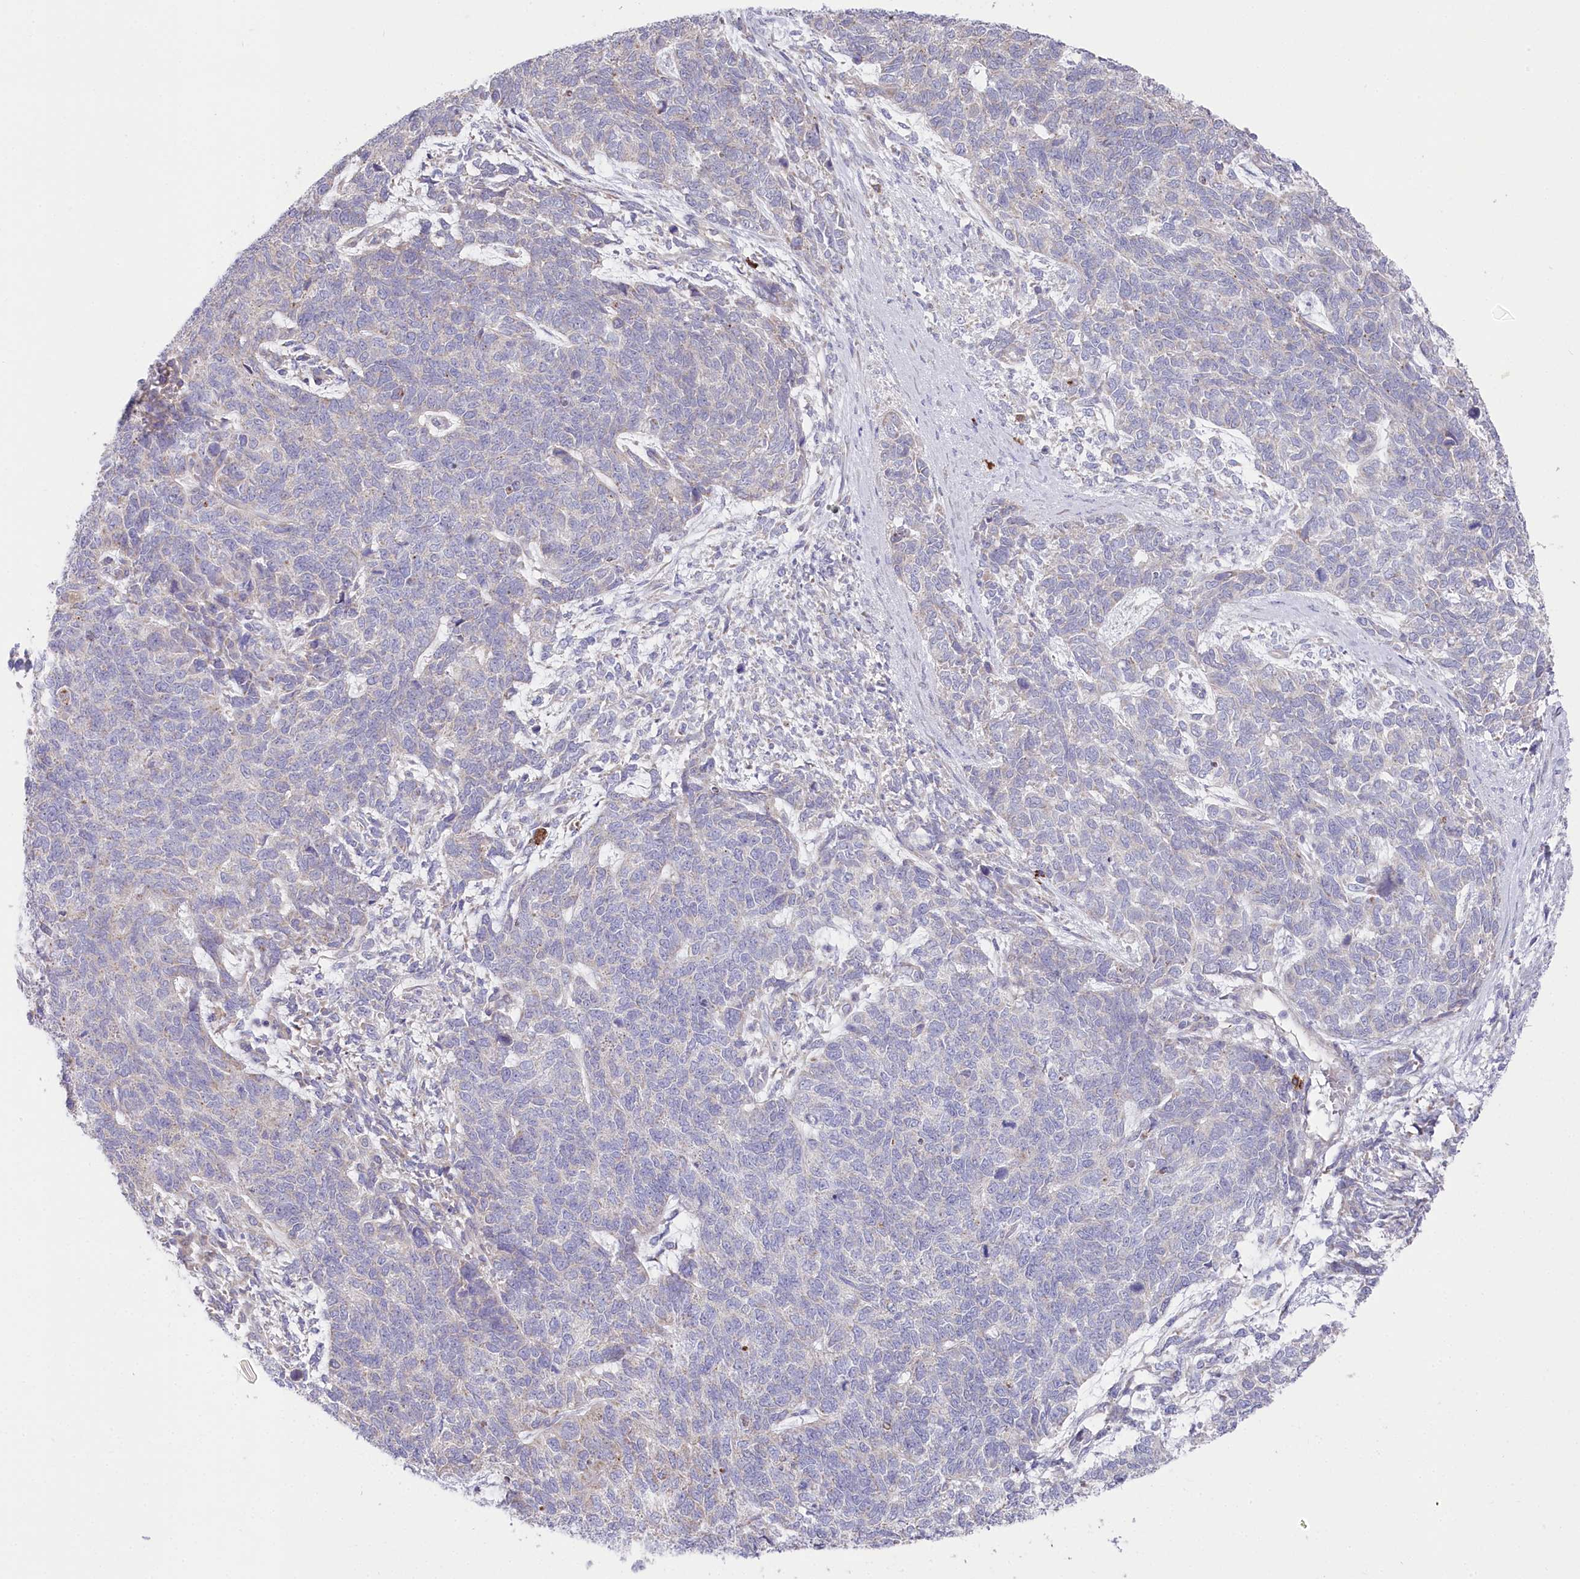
{"staining": {"intensity": "negative", "quantity": "none", "location": "none"}, "tissue": "cervical cancer", "cell_type": "Tumor cells", "image_type": "cancer", "snomed": [{"axis": "morphology", "description": "Squamous cell carcinoma, NOS"}, {"axis": "topography", "description": "Cervix"}], "caption": "Immunohistochemical staining of squamous cell carcinoma (cervical) demonstrates no significant positivity in tumor cells.", "gene": "POGLUT1", "patient": {"sex": "female", "age": 63}}